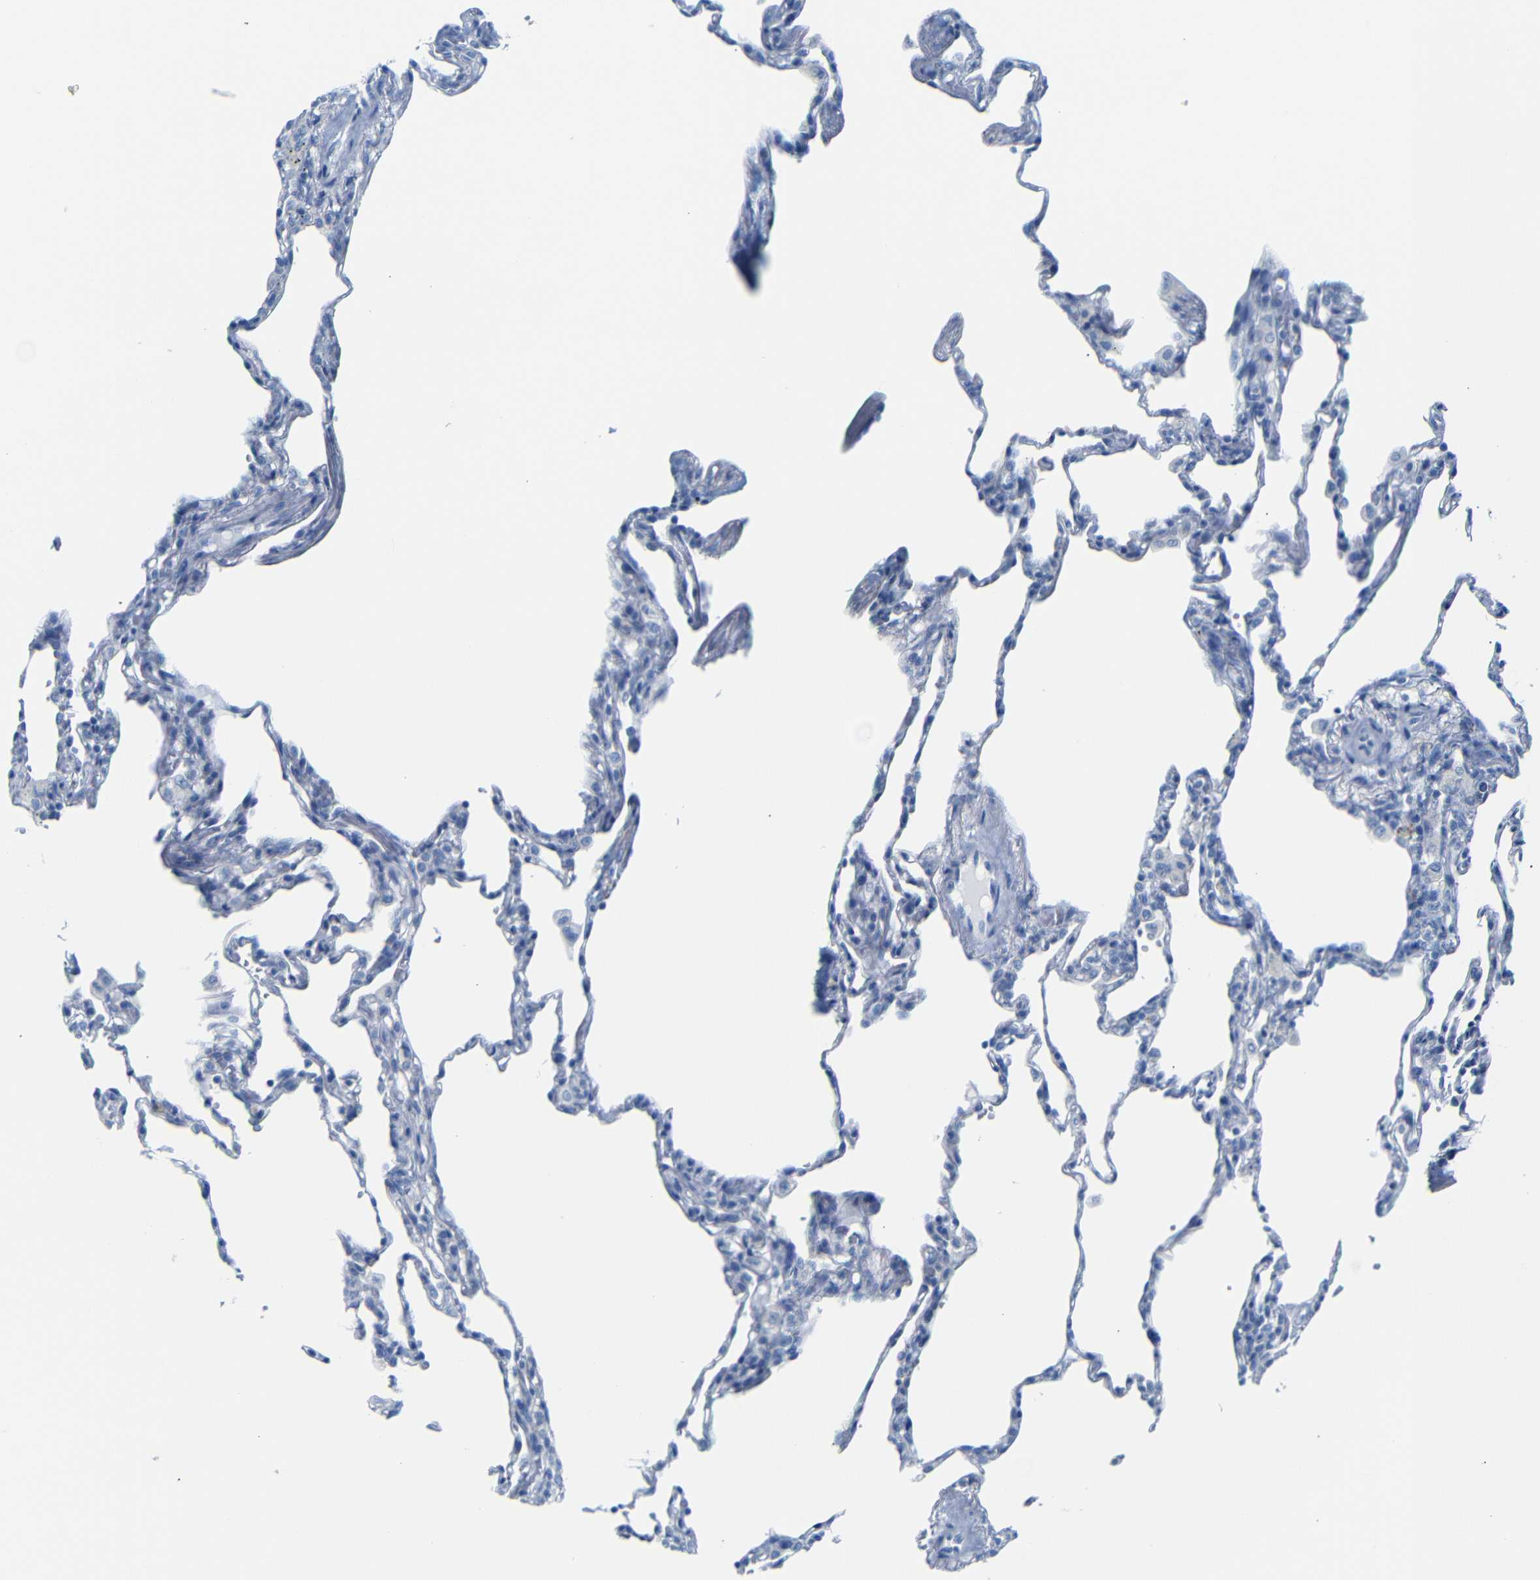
{"staining": {"intensity": "negative", "quantity": "none", "location": "none"}, "tissue": "lung", "cell_type": "Alveolar cells", "image_type": "normal", "snomed": [{"axis": "morphology", "description": "Normal tissue, NOS"}, {"axis": "topography", "description": "Lung"}], "caption": "The image displays no significant positivity in alveolar cells of lung.", "gene": "FCRL1", "patient": {"sex": "male", "age": 59}}